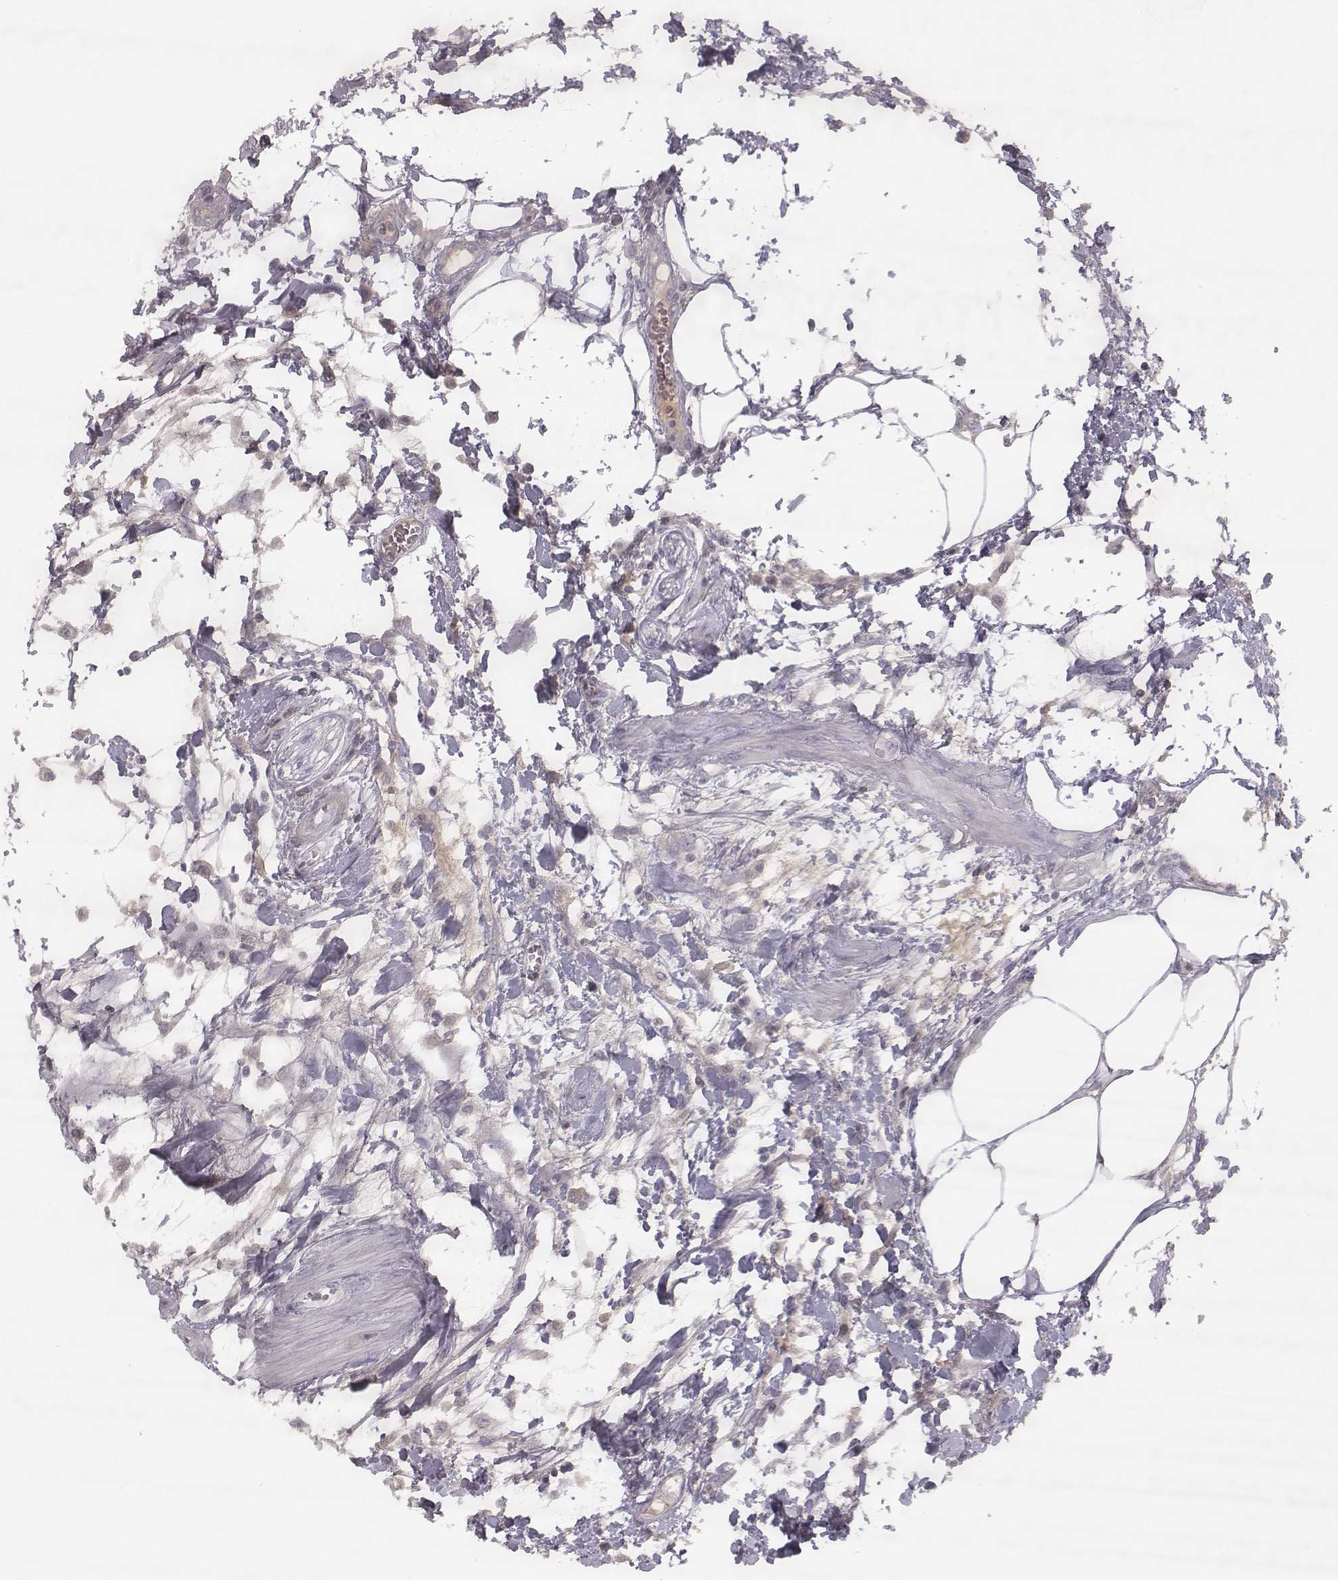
{"staining": {"intensity": "negative", "quantity": "none", "location": "none"}, "tissue": "seminal vesicle", "cell_type": "Glandular cells", "image_type": "normal", "snomed": [{"axis": "morphology", "description": "Normal tissue, NOS"}, {"axis": "morphology", "description": "Urothelial carcinoma, NOS"}, {"axis": "topography", "description": "Urinary bladder"}, {"axis": "topography", "description": "Seminal veicle"}], "caption": "Immunohistochemistry (IHC) image of benign seminal vesicle: human seminal vesicle stained with DAB (3,3'-diaminobenzidine) reveals no significant protein positivity in glandular cells.", "gene": "TLX3", "patient": {"sex": "male", "age": 76}}